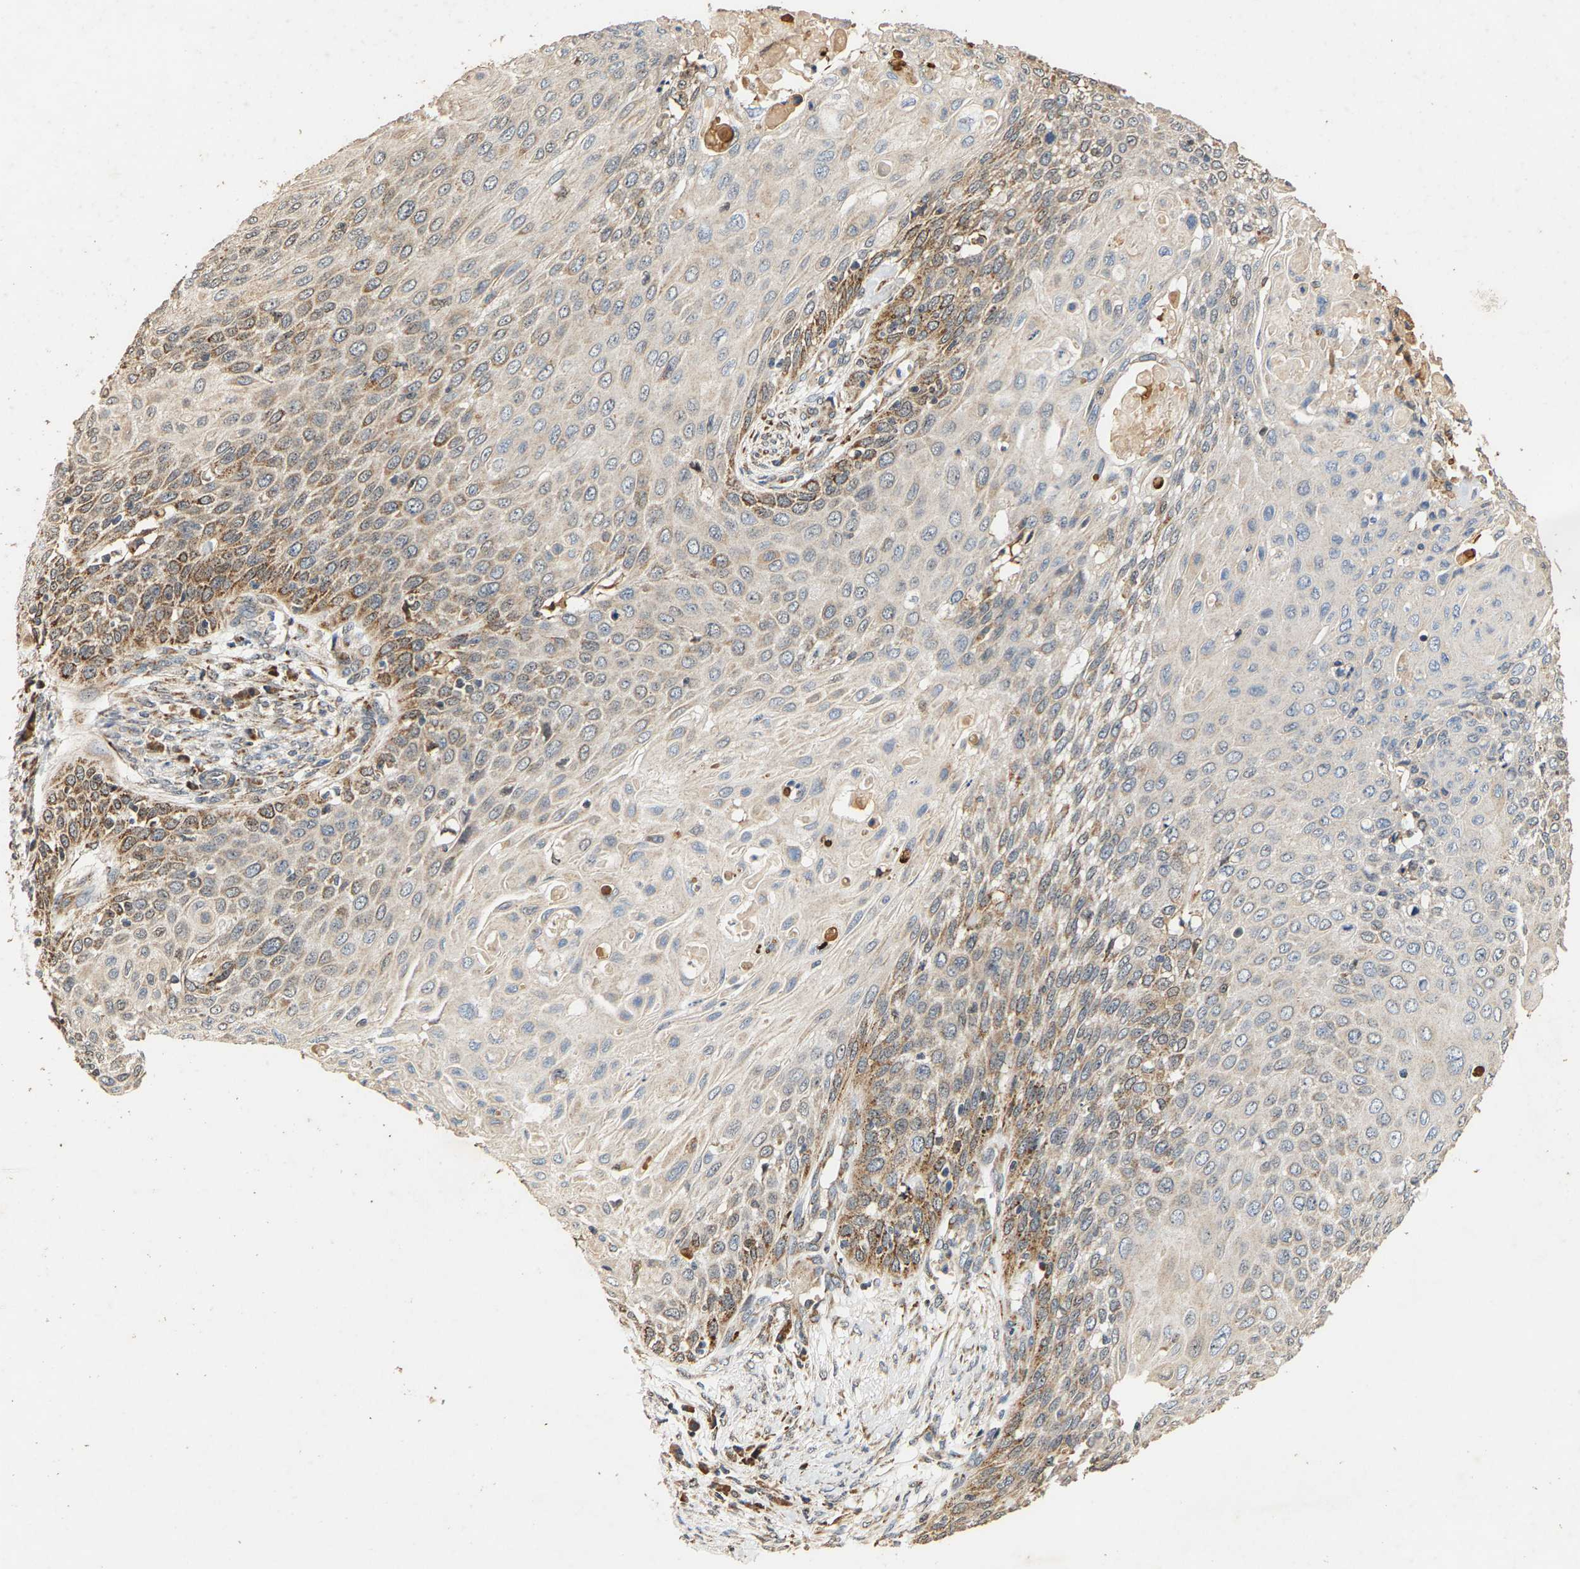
{"staining": {"intensity": "moderate", "quantity": "<25%", "location": "cytoplasmic/membranous"}, "tissue": "cervical cancer", "cell_type": "Tumor cells", "image_type": "cancer", "snomed": [{"axis": "morphology", "description": "Squamous cell carcinoma, NOS"}, {"axis": "topography", "description": "Cervix"}], "caption": "Immunohistochemical staining of human cervical cancer (squamous cell carcinoma) displays moderate cytoplasmic/membranous protein positivity in about <25% of tumor cells.", "gene": "CIDEC", "patient": {"sex": "female", "age": 39}}